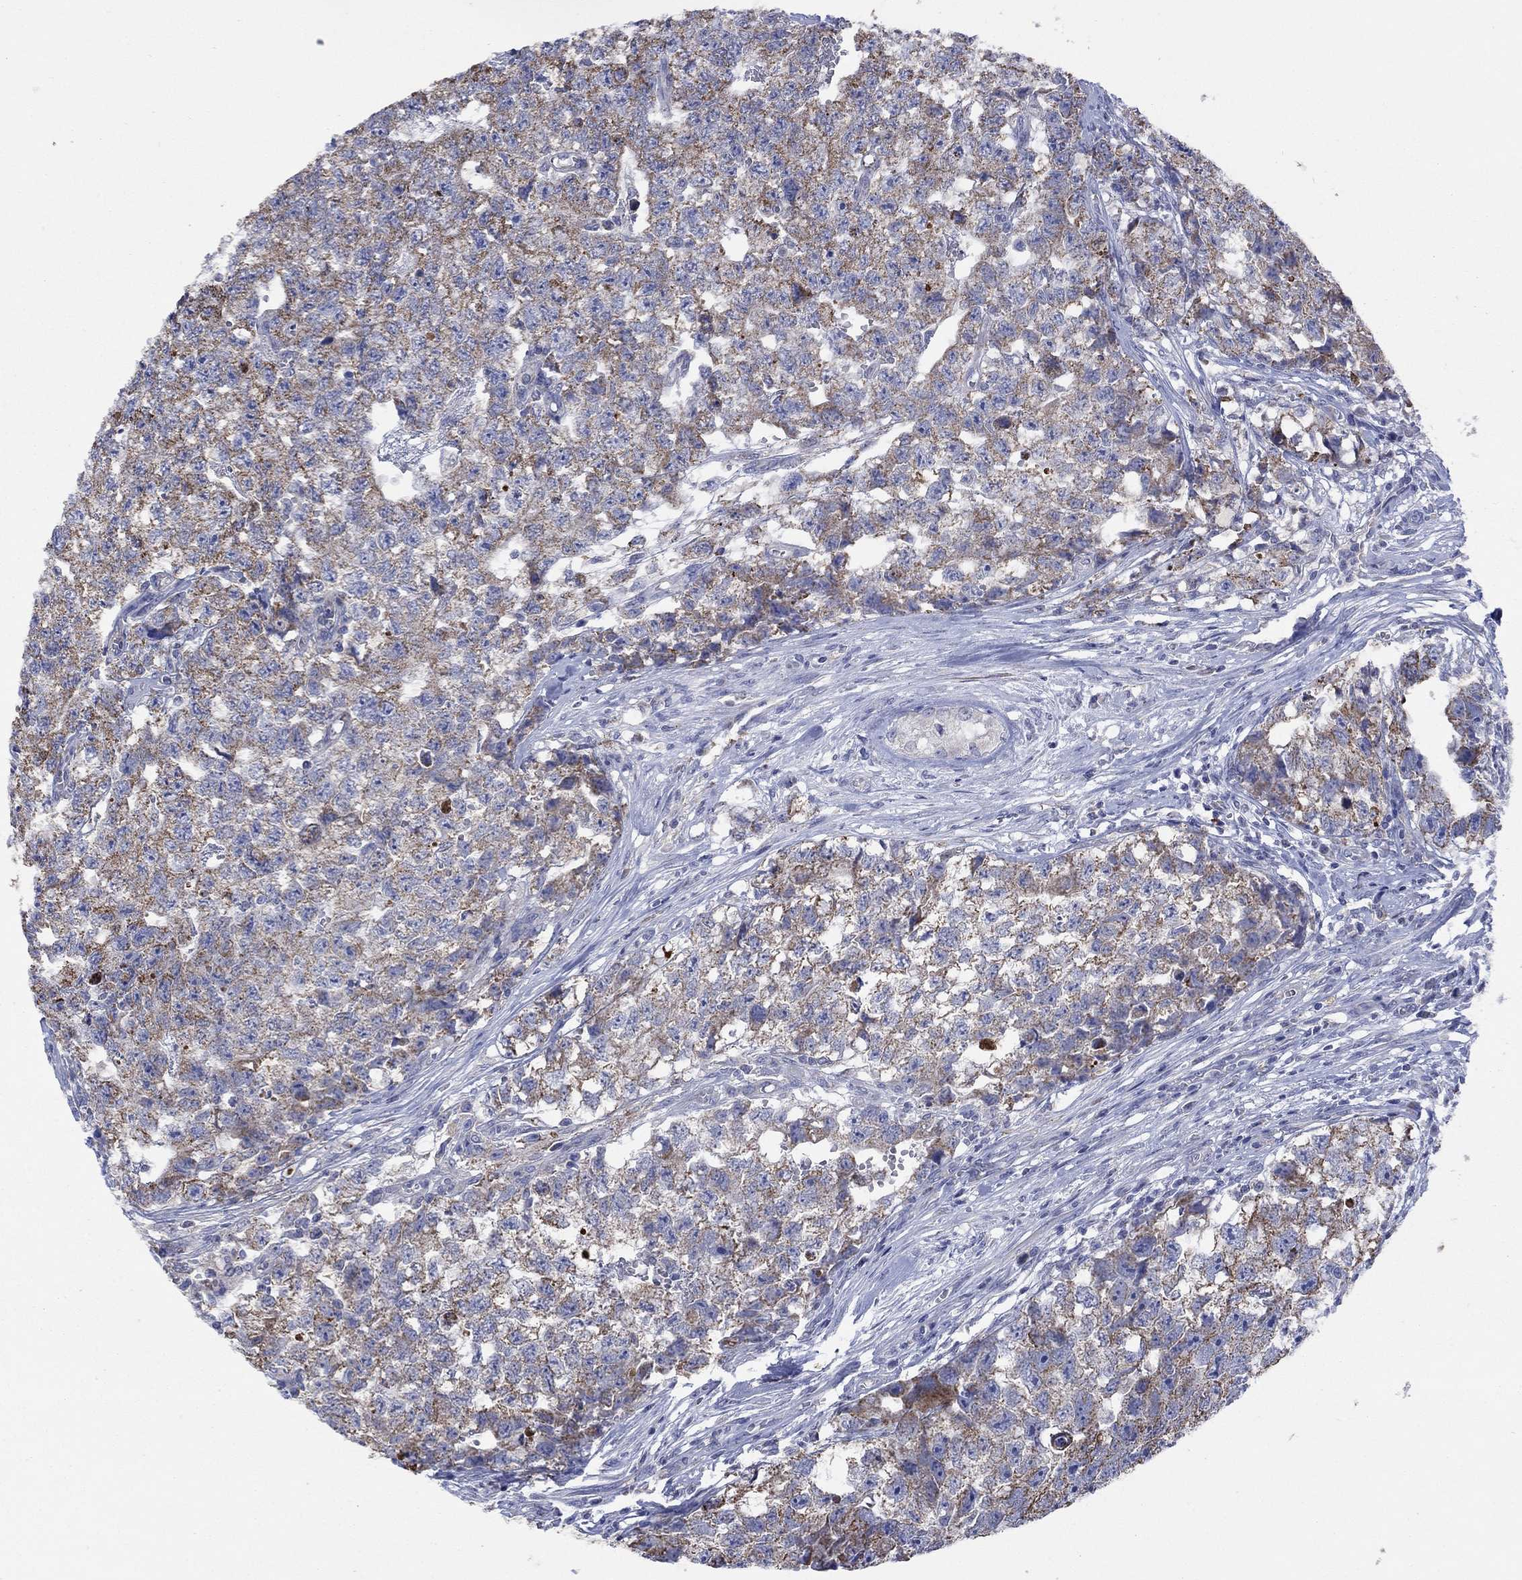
{"staining": {"intensity": "moderate", "quantity": ">75%", "location": "cytoplasmic/membranous"}, "tissue": "testis cancer", "cell_type": "Tumor cells", "image_type": "cancer", "snomed": [{"axis": "morphology", "description": "Seminoma, NOS"}, {"axis": "morphology", "description": "Carcinoma, Embryonal, NOS"}, {"axis": "topography", "description": "Testis"}], "caption": "A histopathology image of human testis seminoma stained for a protein displays moderate cytoplasmic/membranous brown staining in tumor cells. The staining was performed using DAB to visualize the protein expression in brown, while the nuclei were stained in blue with hematoxylin (Magnification: 20x).", "gene": "CLVS1", "patient": {"sex": "male", "age": 22}}